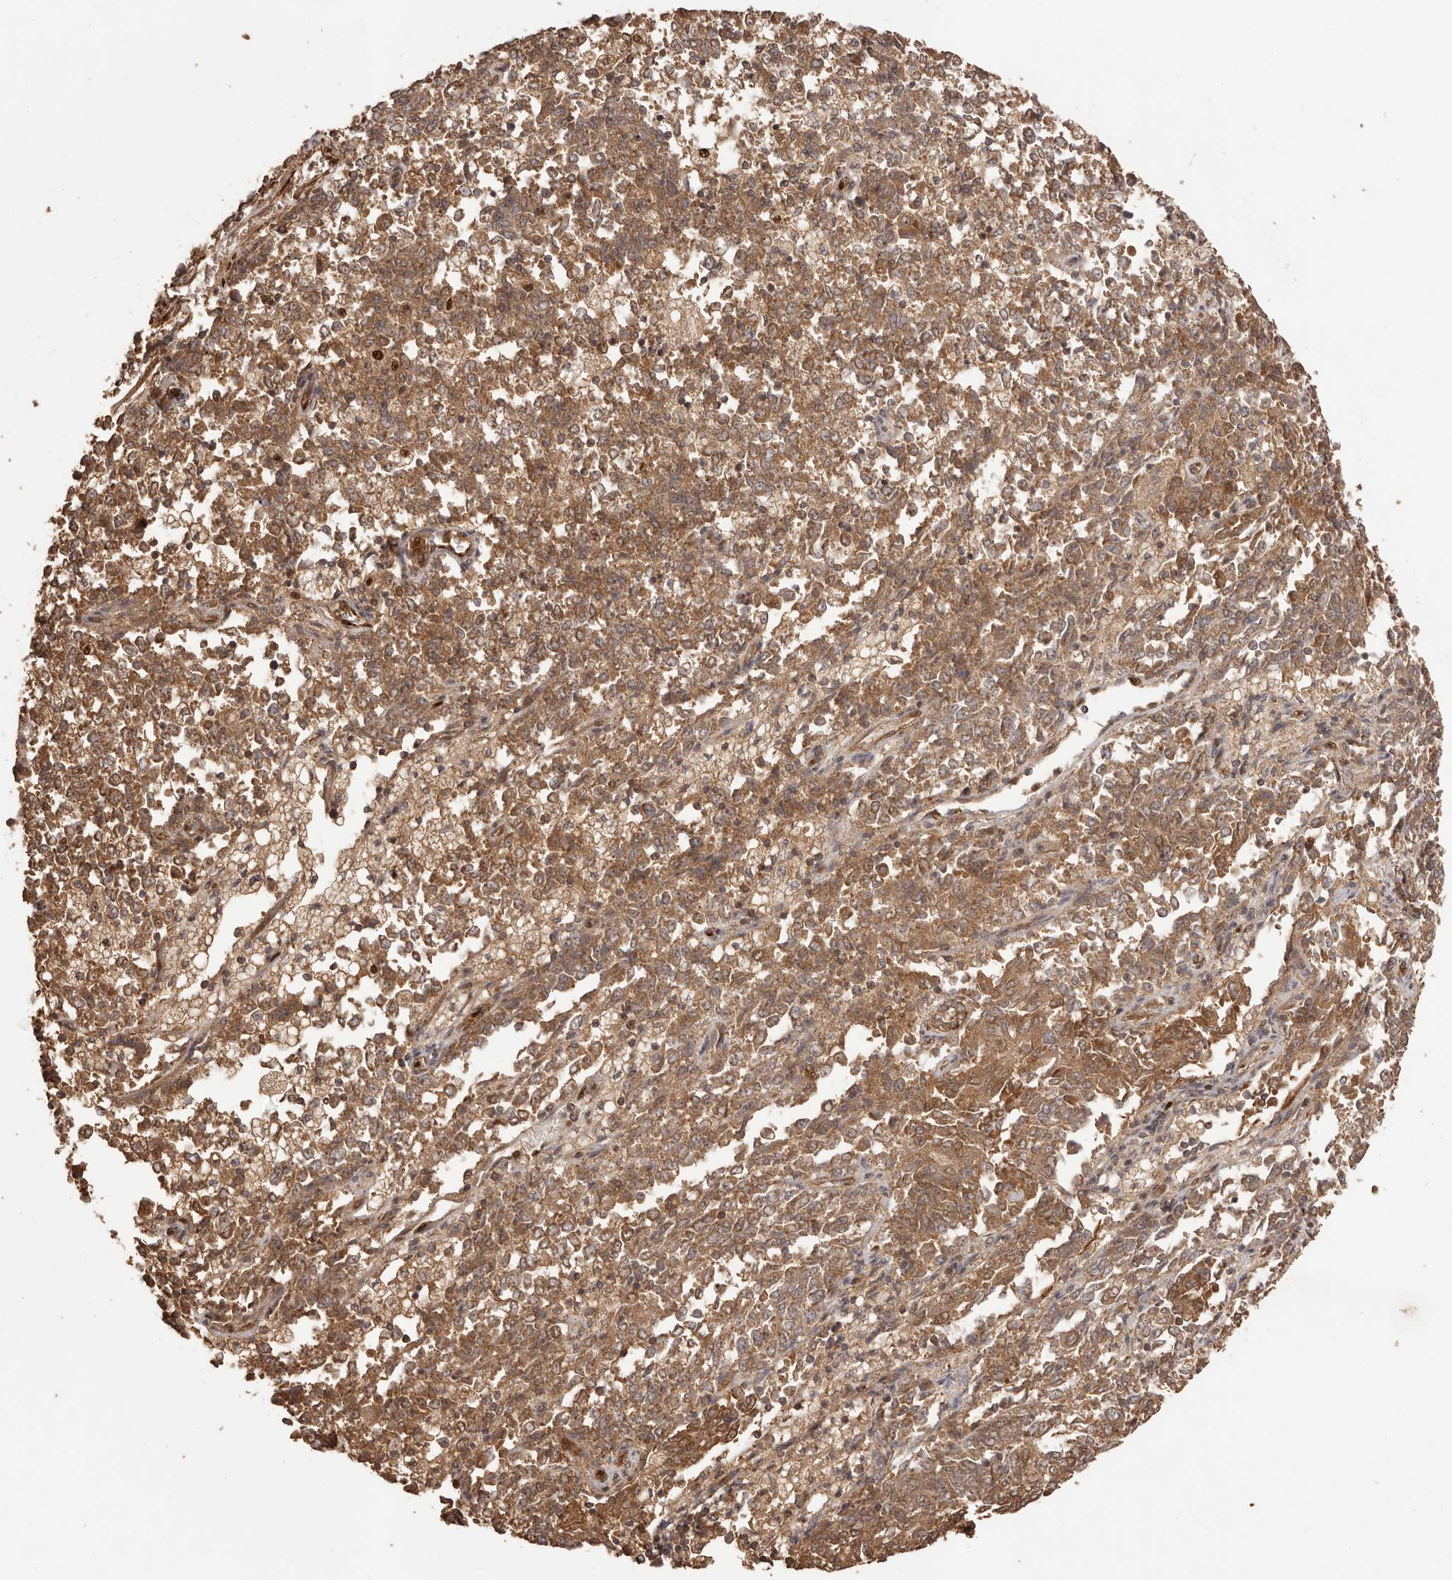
{"staining": {"intensity": "moderate", "quantity": ">75%", "location": "cytoplasmic/membranous"}, "tissue": "endometrial cancer", "cell_type": "Tumor cells", "image_type": "cancer", "snomed": [{"axis": "morphology", "description": "Adenocarcinoma, NOS"}, {"axis": "topography", "description": "Endometrium"}], "caption": "A photomicrograph of endometrial cancer (adenocarcinoma) stained for a protein reveals moderate cytoplasmic/membranous brown staining in tumor cells.", "gene": "UBR2", "patient": {"sex": "female", "age": 80}}